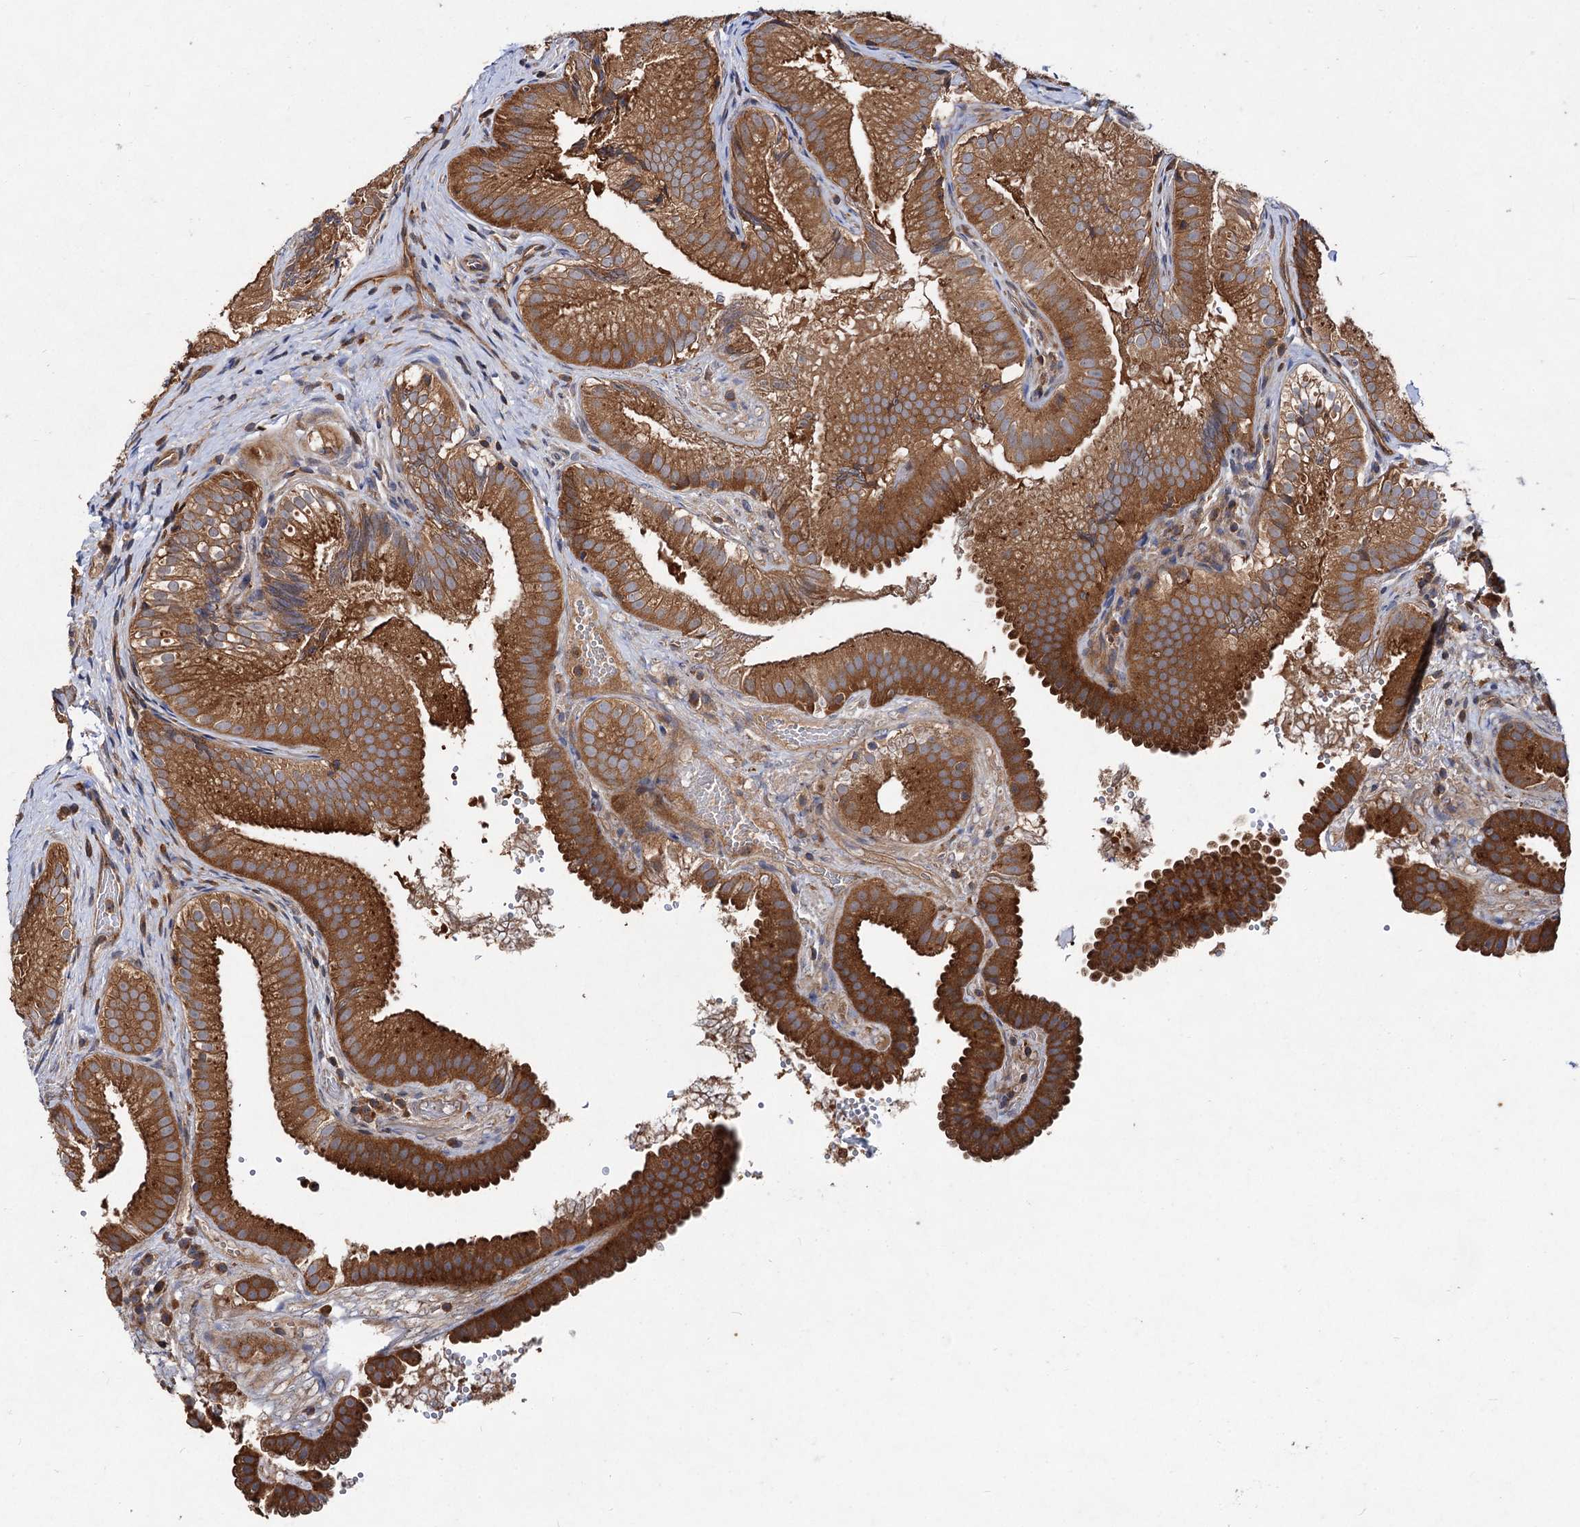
{"staining": {"intensity": "strong", "quantity": ">75%", "location": "cytoplasmic/membranous"}, "tissue": "gallbladder", "cell_type": "Glandular cells", "image_type": "normal", "snomed": [{"axis": "morphology", "description": "Normal tissue, NOS"}, {"axis": "topography", "description": "Gallbladder"}], "caption": "Glandular cells exhibit high levels of strong cytoplasmic/membranous expression in about >75% of cells in benign human gallbladder.", "gene": "VPS29", "patient": {"sex": "female", "age": 30}}